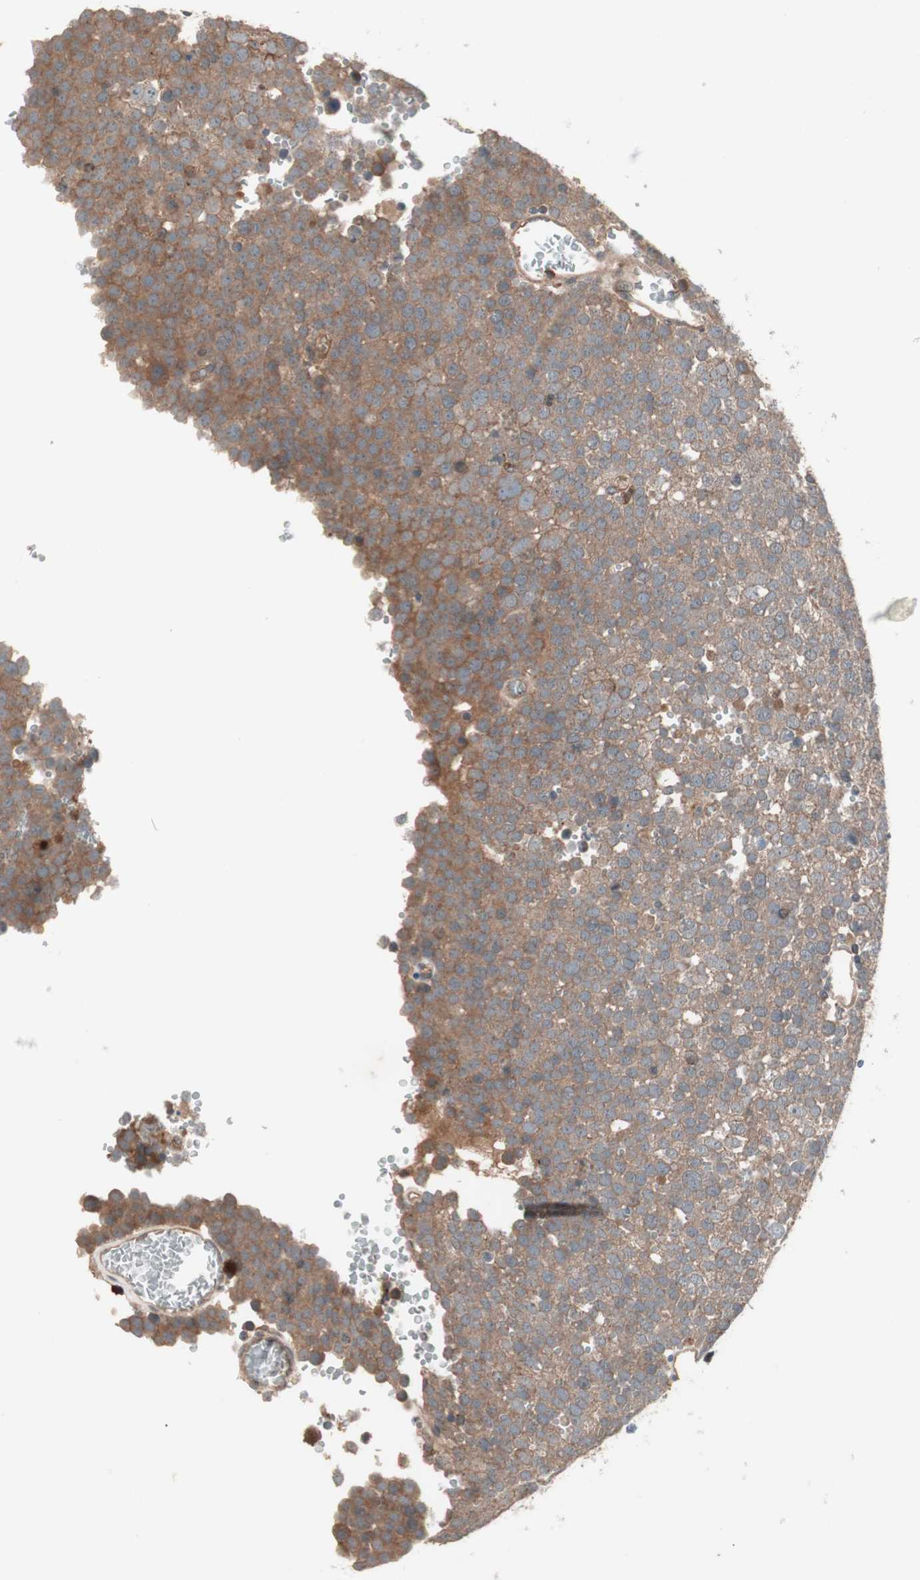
{"staining": {"intensity": "strong", "quantity": ">75%", "location": "cytoplasmic/membranous"}, "tissue": "testis cancer", "cell_type": "Tumor cells", "image_type": "cancer", "snomed": [{"axis": "morphology", "description": "Seminoma, NOS"}, {"axis": "topography", "description": "Testis"}], "caption": "Testis seminoma stained with a protein marker demonstrates strong staining in tumor cells.", "gene": "TFPI", "patient": {"sex": "male", "age": 71}}